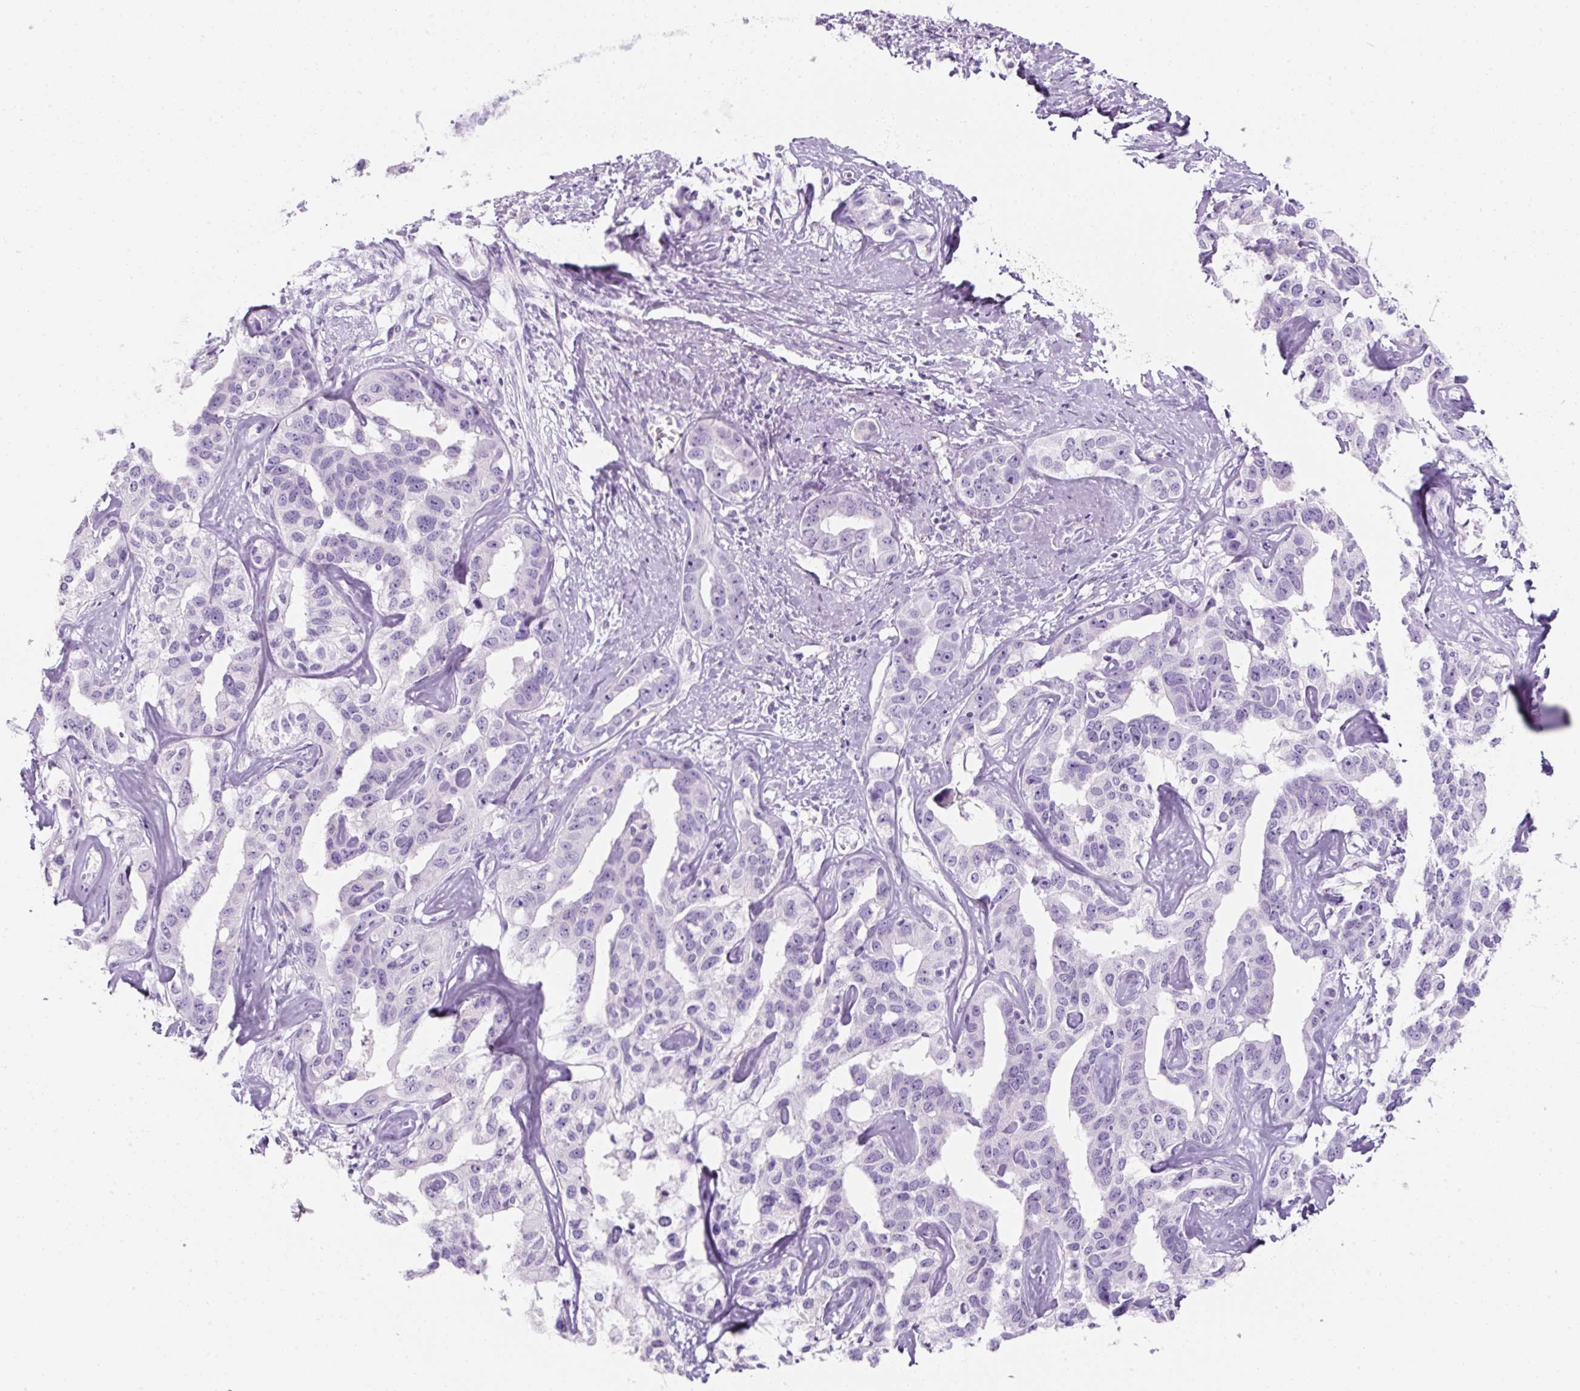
{"staining": {"intensity": "negative", "quantity": "none", "location": "none"}, "tissue": "liver cancer", "cell_type": "Tumor cells", "image_type": "cancer", "snomed": [{"axis": "morphology", "description": "Cholangiocarcinoma"}, {"axis": "topography", "description": "Liver"}], "caption": "Immunohistochemistry of liver cancer displays no staining in tumor cells. The staining is performed using DAB brown chromogen with nuclei counter-stained in using hematoxylin.", "gene": "PF4V1", "patient": {"sex": "male", "age": 59}}